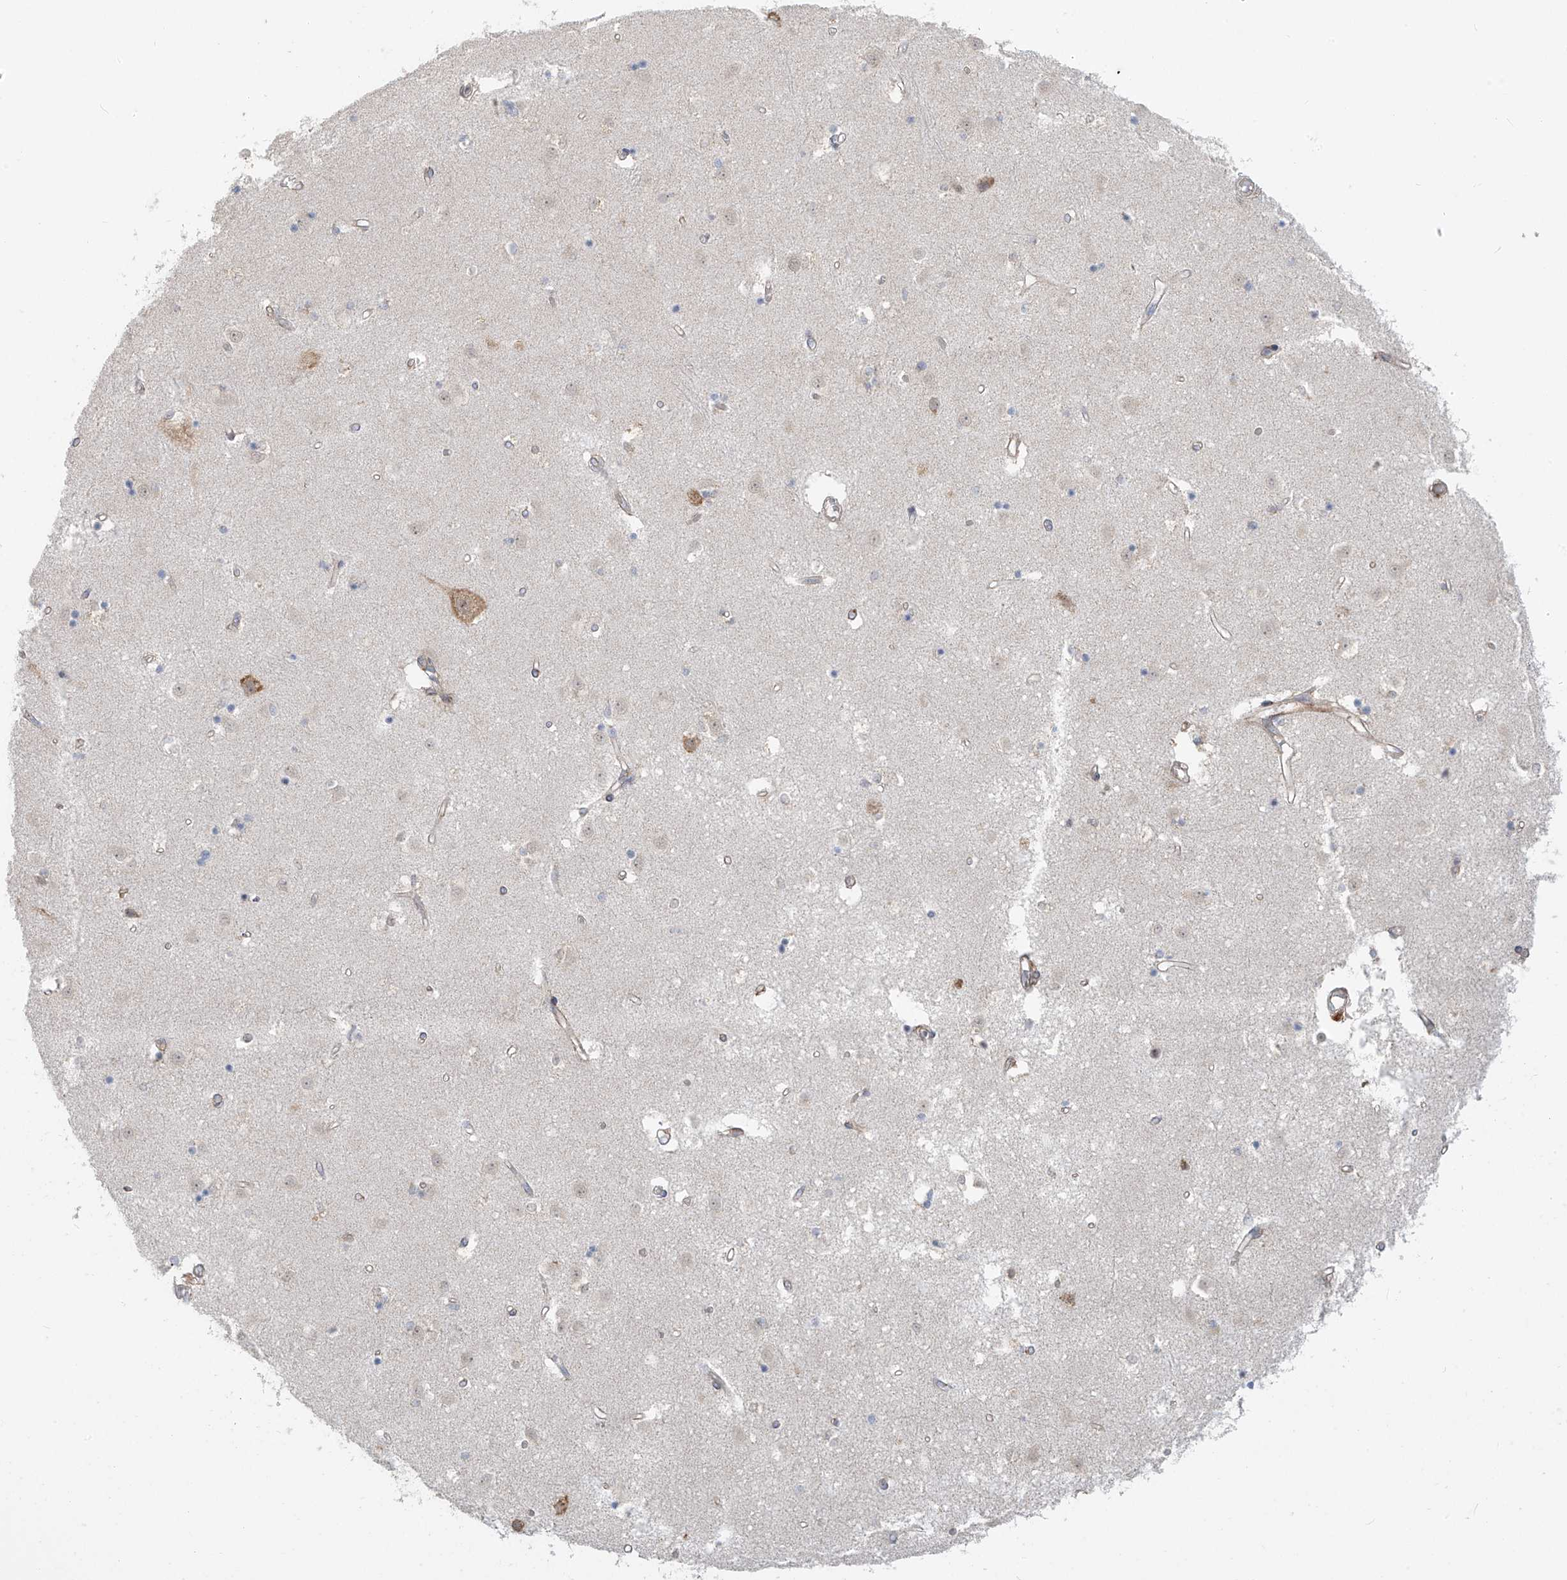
{"staining": {"intensity": "moderate", "quantity": "<25%", "location": "cytoplasmic/membranous"}, "tissue": "caudate", "cell_type": "Glial cells", "image_type": "normal", "snomed": [{"axis": "morphology", "description": "Normal tissue, NOS"}, {"axis": "topography", "description": "Lateral ventricle wall"}], "caption": "Immunohistochemistry micrograph of normal human caudate stained for a protein (brown), which demonstrates low levels of moderate cytoplasmic/membranous positivity in about <25% of glial cells.", "gene": "KATNIP", "patient": {"sex": "male", "age": 45}}